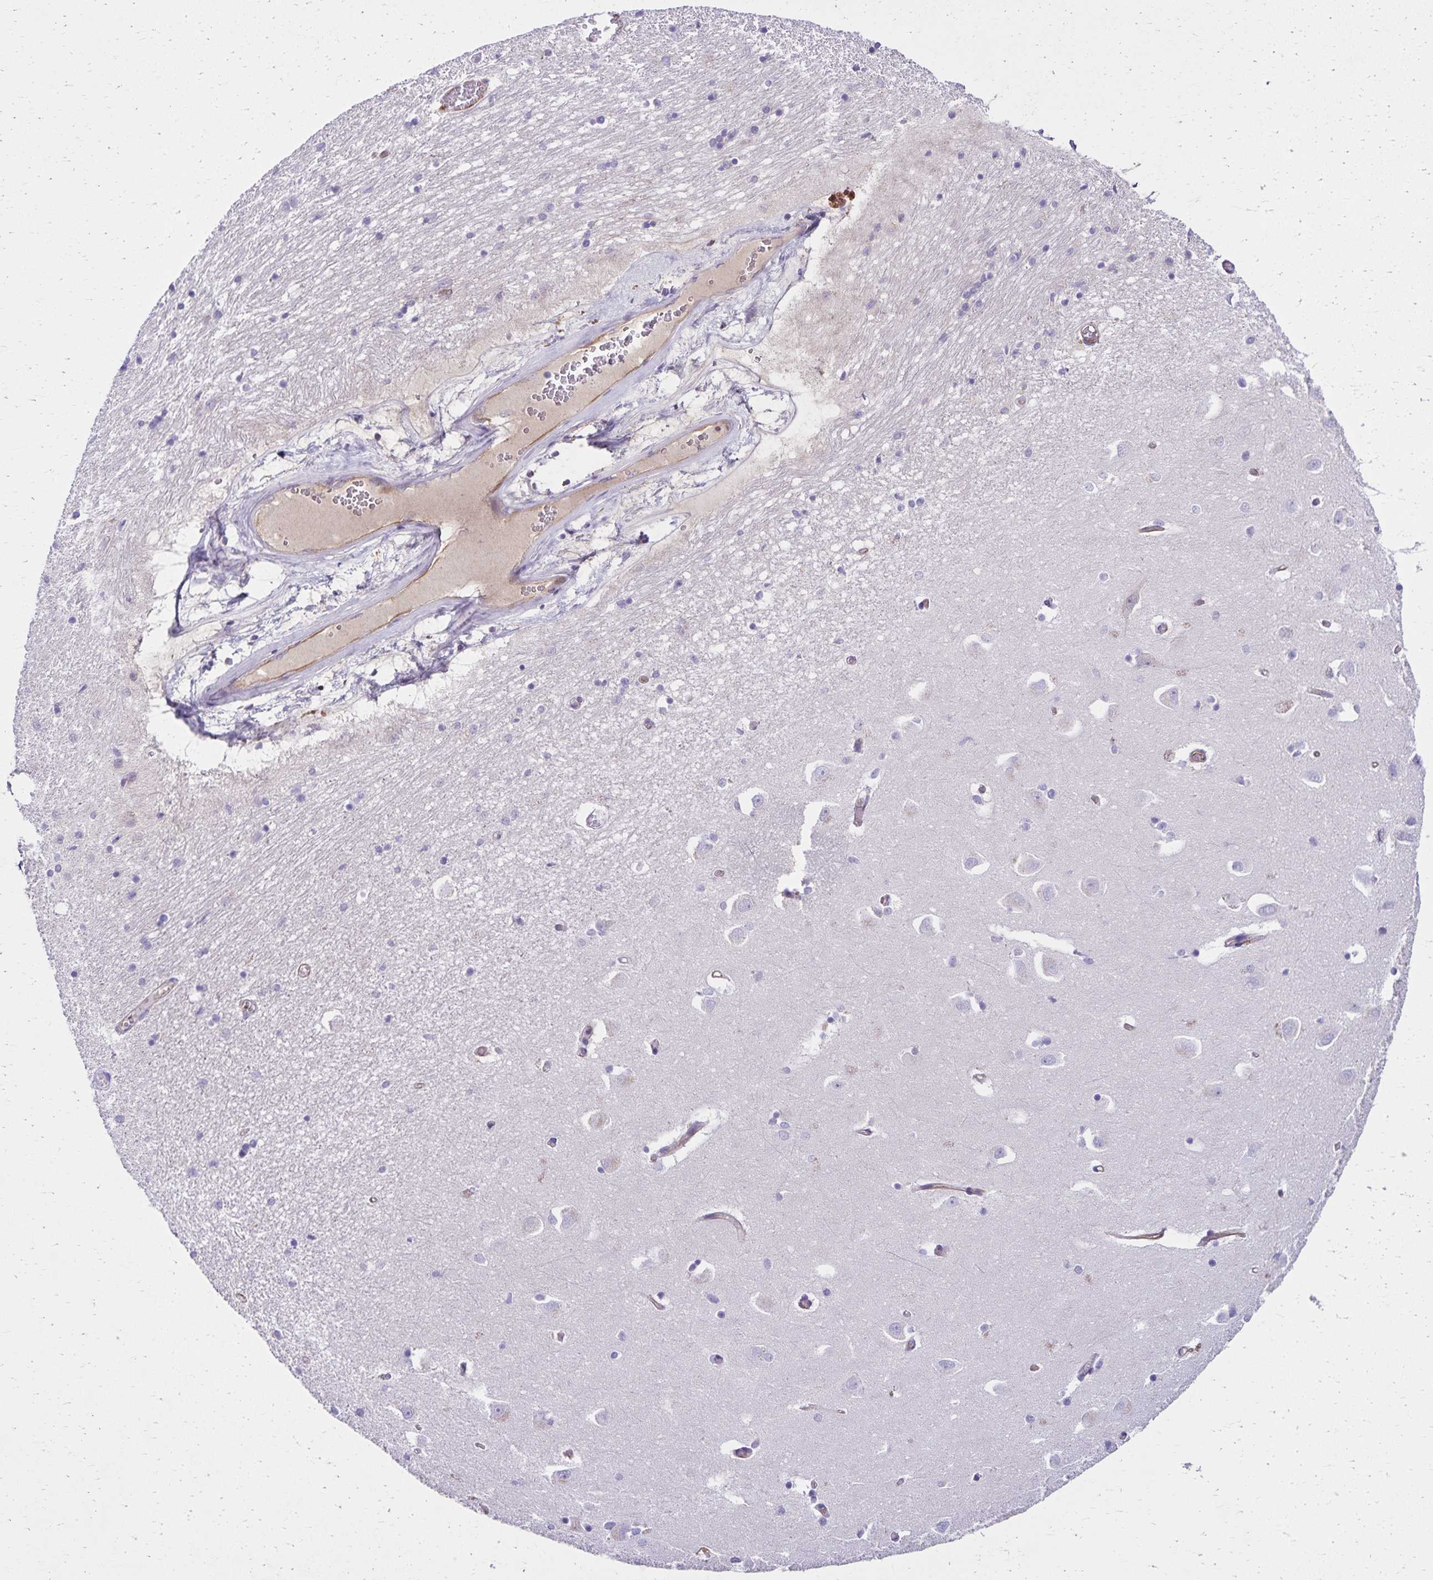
{"staining": {"intensity": "negative", "quantity": "none", "location": "none"}, "tissue": "caudate", "cell_type": "Glial cells", "image_type": "normal", "snomed": [{"axis": "morphology", "description": "Normal tissue, NOS"}, {"axis": "topography", "description": "Lateral ventricle wall"}, {"axis": "topography", "description": "Hippocampus"}], "caption": "Glial cells show no significant protein expression in normal caudate. Nuclei are stained in blue.", "gene": "TRPV6", "patient": {"sex": "female", "age": 63}}